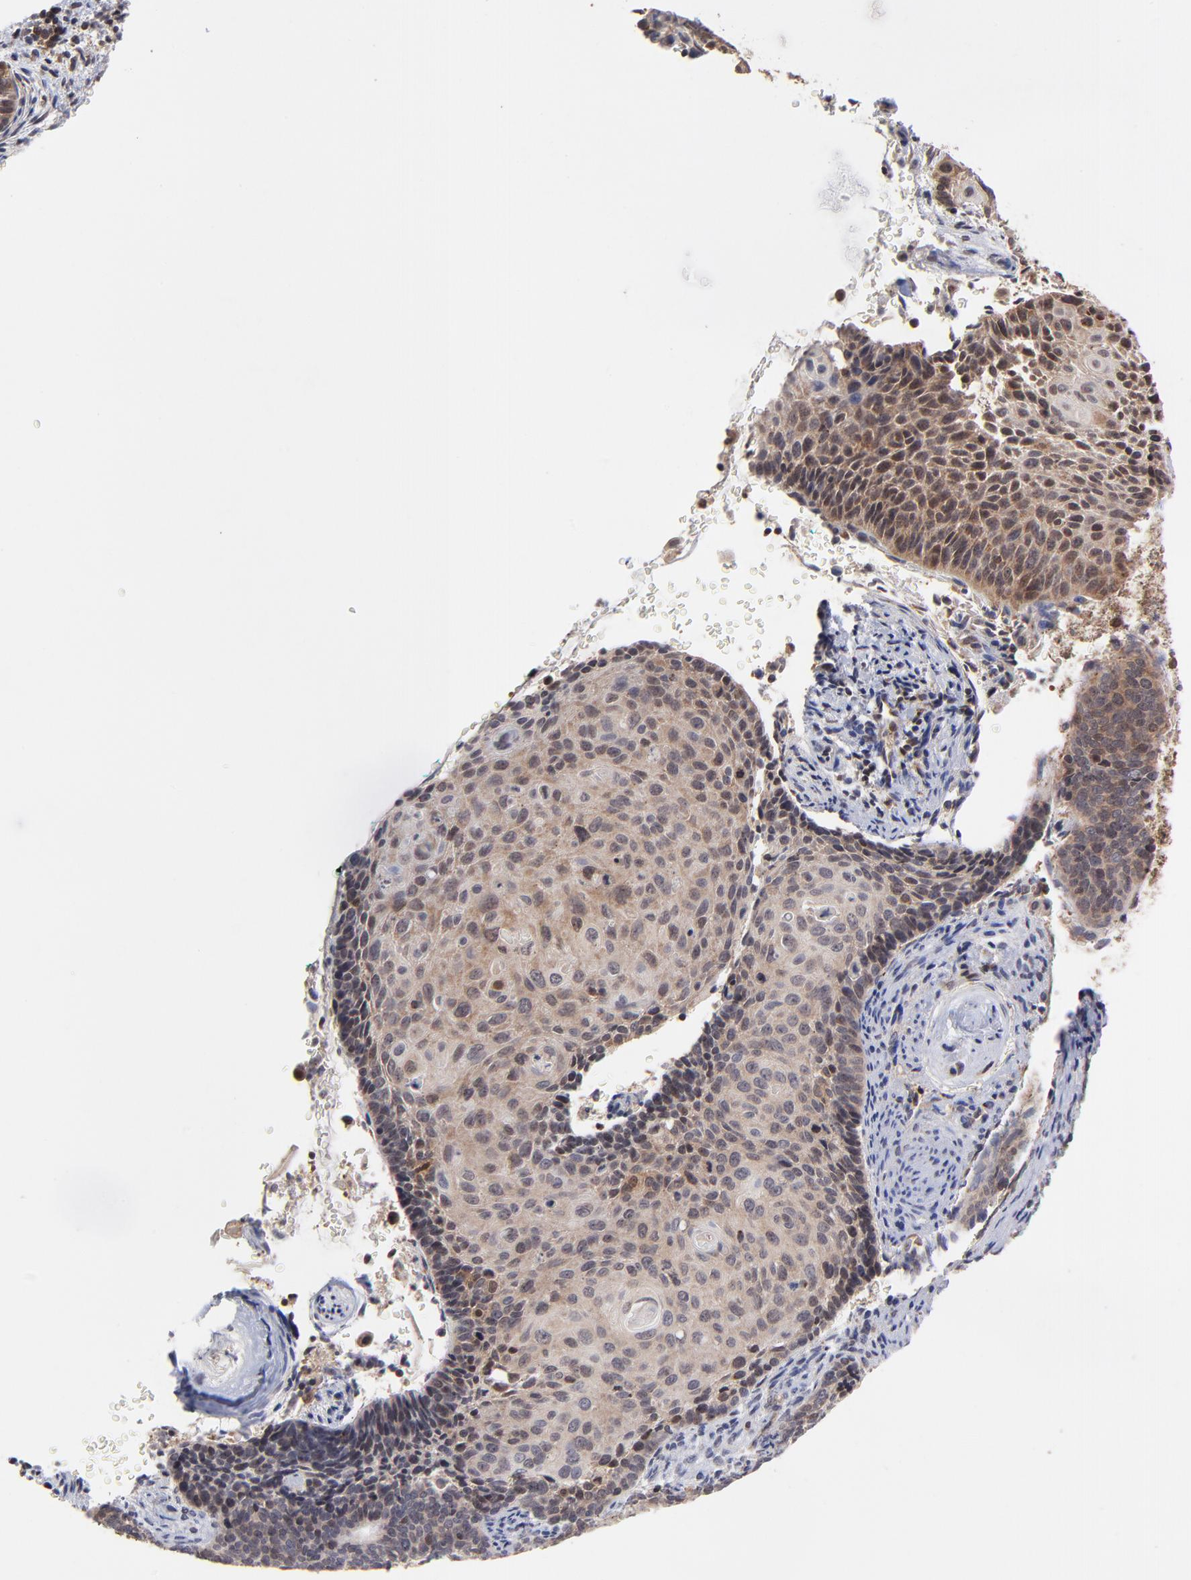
{"staining": {"intensity": "moderate", "quantity": "25%-75%", "location": "cytoplasmic/membranous"}, "tissue": "cervical cancer", "cell_type": "Tumor cells", "image_type": "cancer", "snomed": [{"axis": "morphology", "description": "Squamous cell carcinoma, NOS"}, {"axis": "topography", "description": "Cervix"}], "caption": "Immunohistochemical staining of squamous cell carcinoma (cervical) shows medium levels of moderate cytoplasmic/membranous expression in approximately 25%-75% of tumor cells.", "gene": "UBE2L6", "patient": {"sex": "female", "age": 33}}